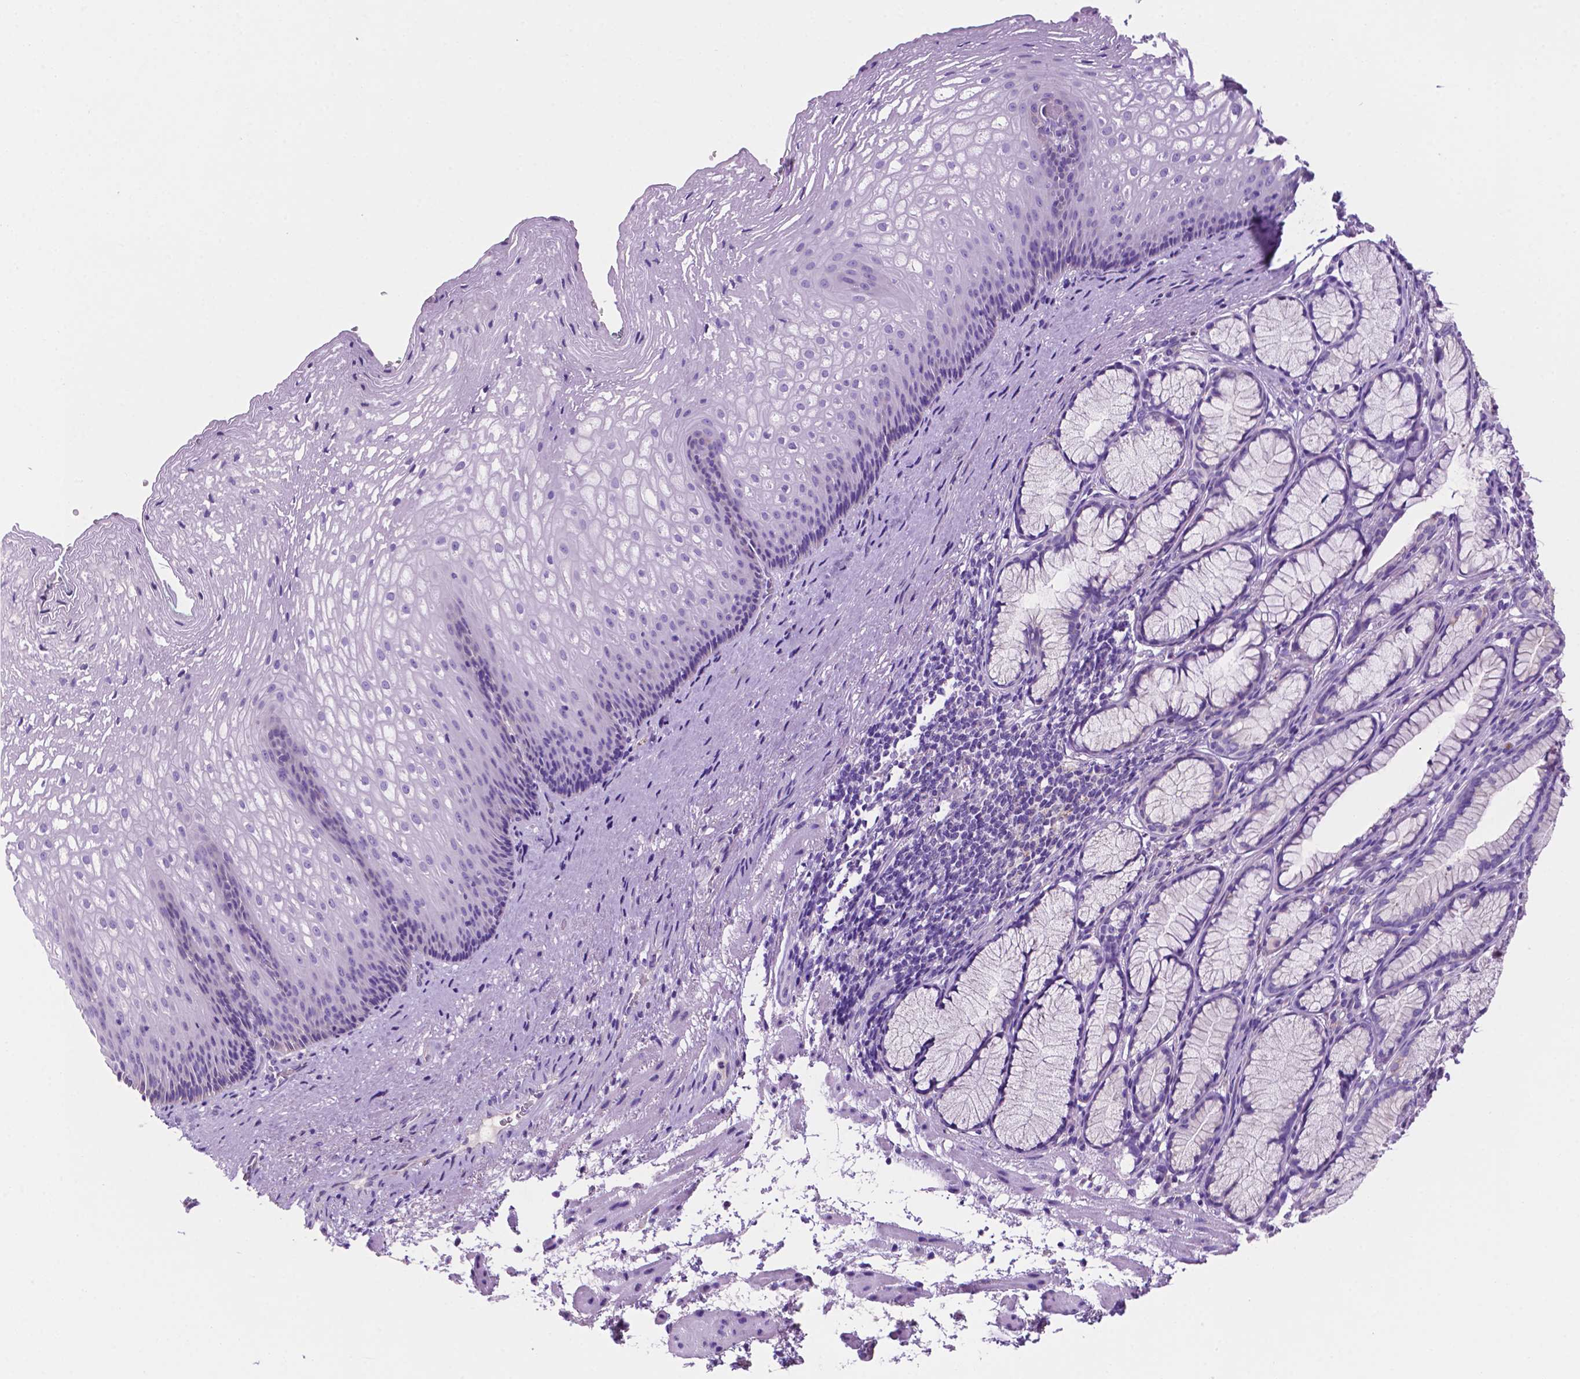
{"staining": {"intensity": "negative", "quantity": "none", "location": "none"}, "tissue": "esophagus", "cell_type": "Squamous epithelial cells", "image_type": "normal", "snomed": [{"axis": "morphology", "description": "Normal tissue, NOS"}, {"axis": "topography", "description": "Esophagus"}], "caption": "The IHC image has no significant expression in squamous epithelial cells of esophagus. (DAB immunohistochemistry (IHC) visualized using brightfield microscopy, high magnification).", "gene": "CEACAM7", "patient": {"sex": "male", "age": 76}}